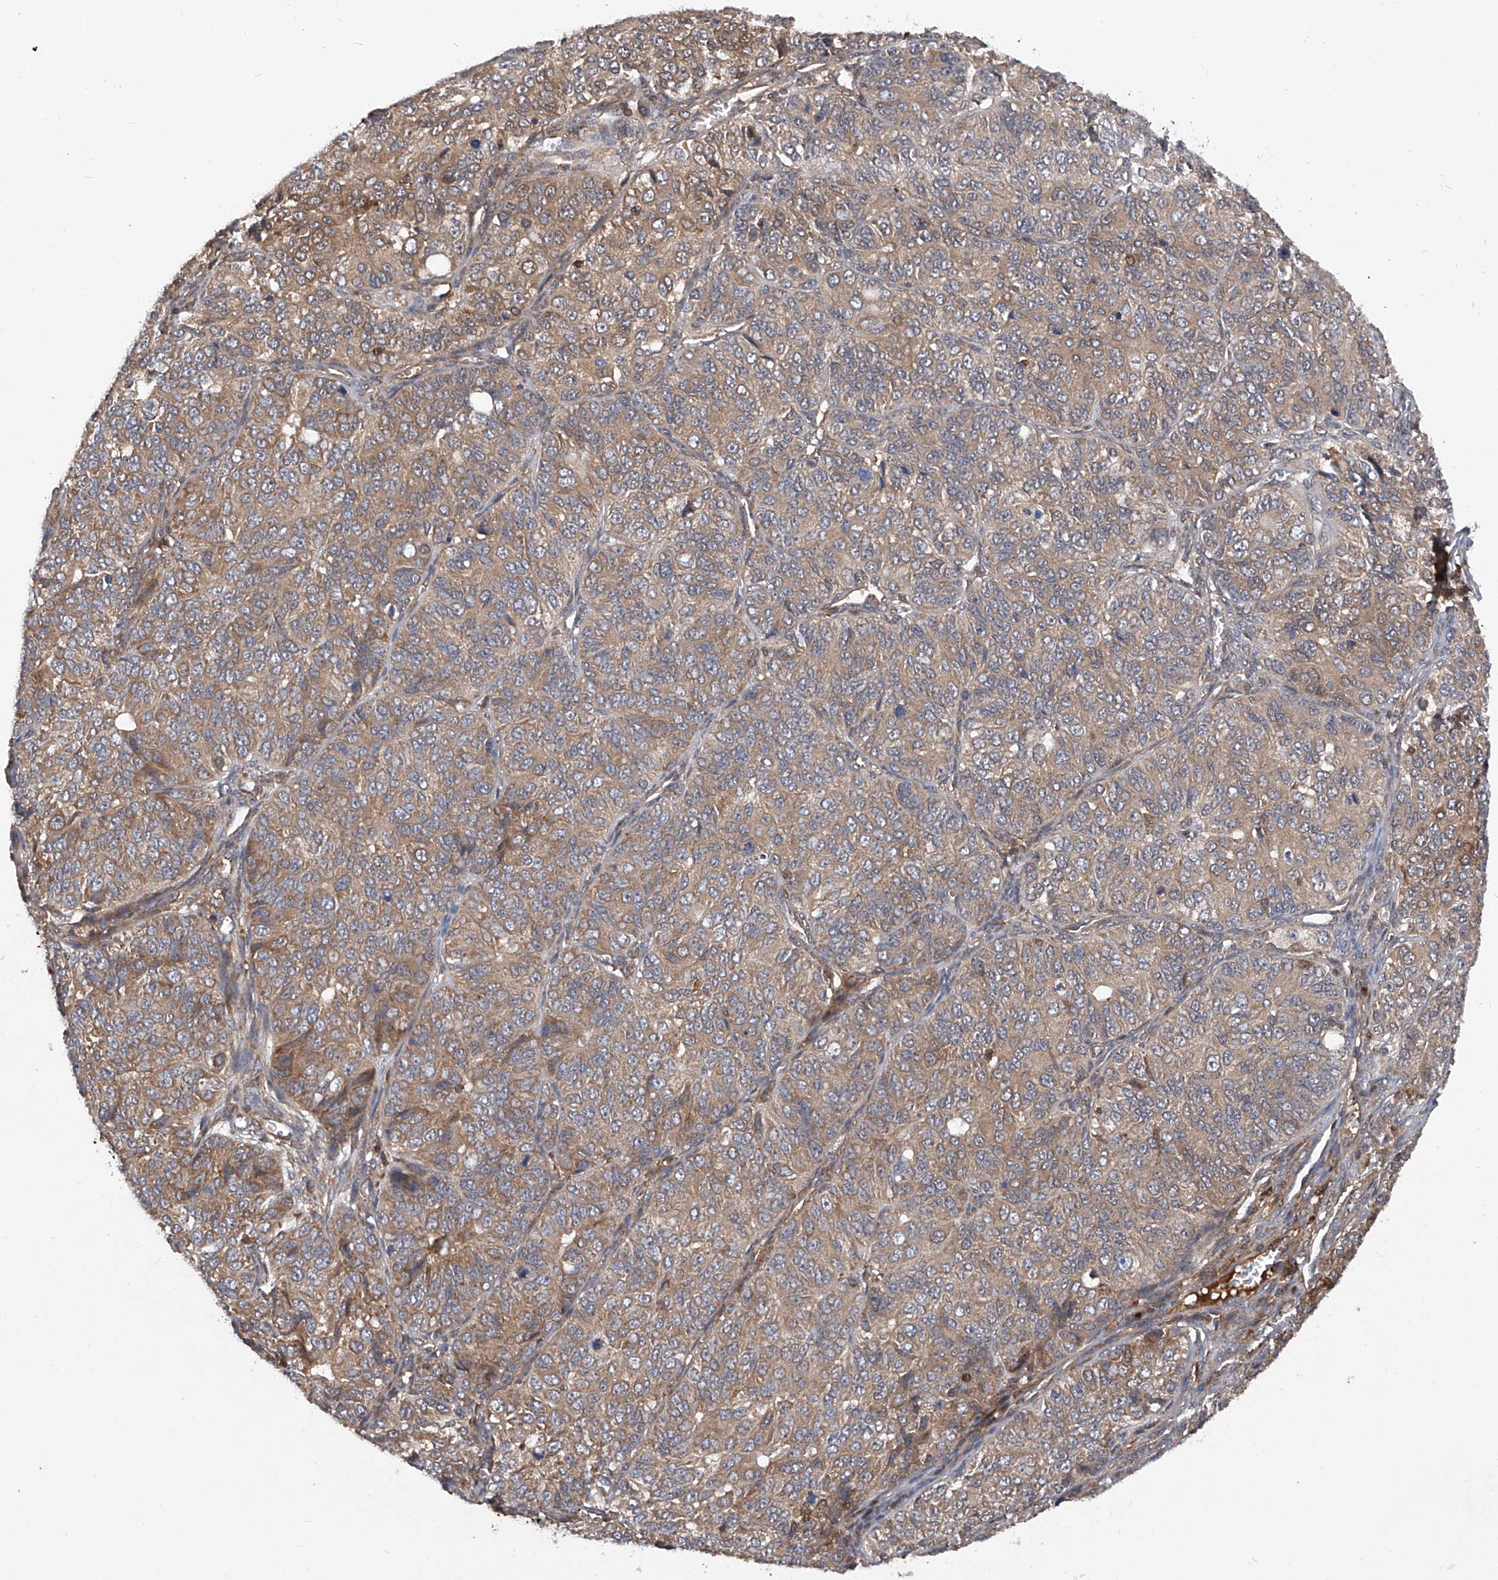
{"staining": {"intensity": "moderate", "quantity": "25%-75%", "location": "cytoplasmic/membranous"}, "tissue": "ovarian cancer", "cell_type": "Tumor cells", "image_type": "cancer", "snomed": [{"axis": "morphology", "description": "Carcinoma, endometroid"}, {"axis": "topography", "description": "Ovary"}], "caption": "The micrograph exhibits immunohistochemical staining of endometroid carcinoma (ovarian). There is moderate cytoplasmic/membranous positivity is present in approximately 25%-75% of tumor cells.", "gene": "ASCC3", "patient": {"sex": "female", "age": 51}}